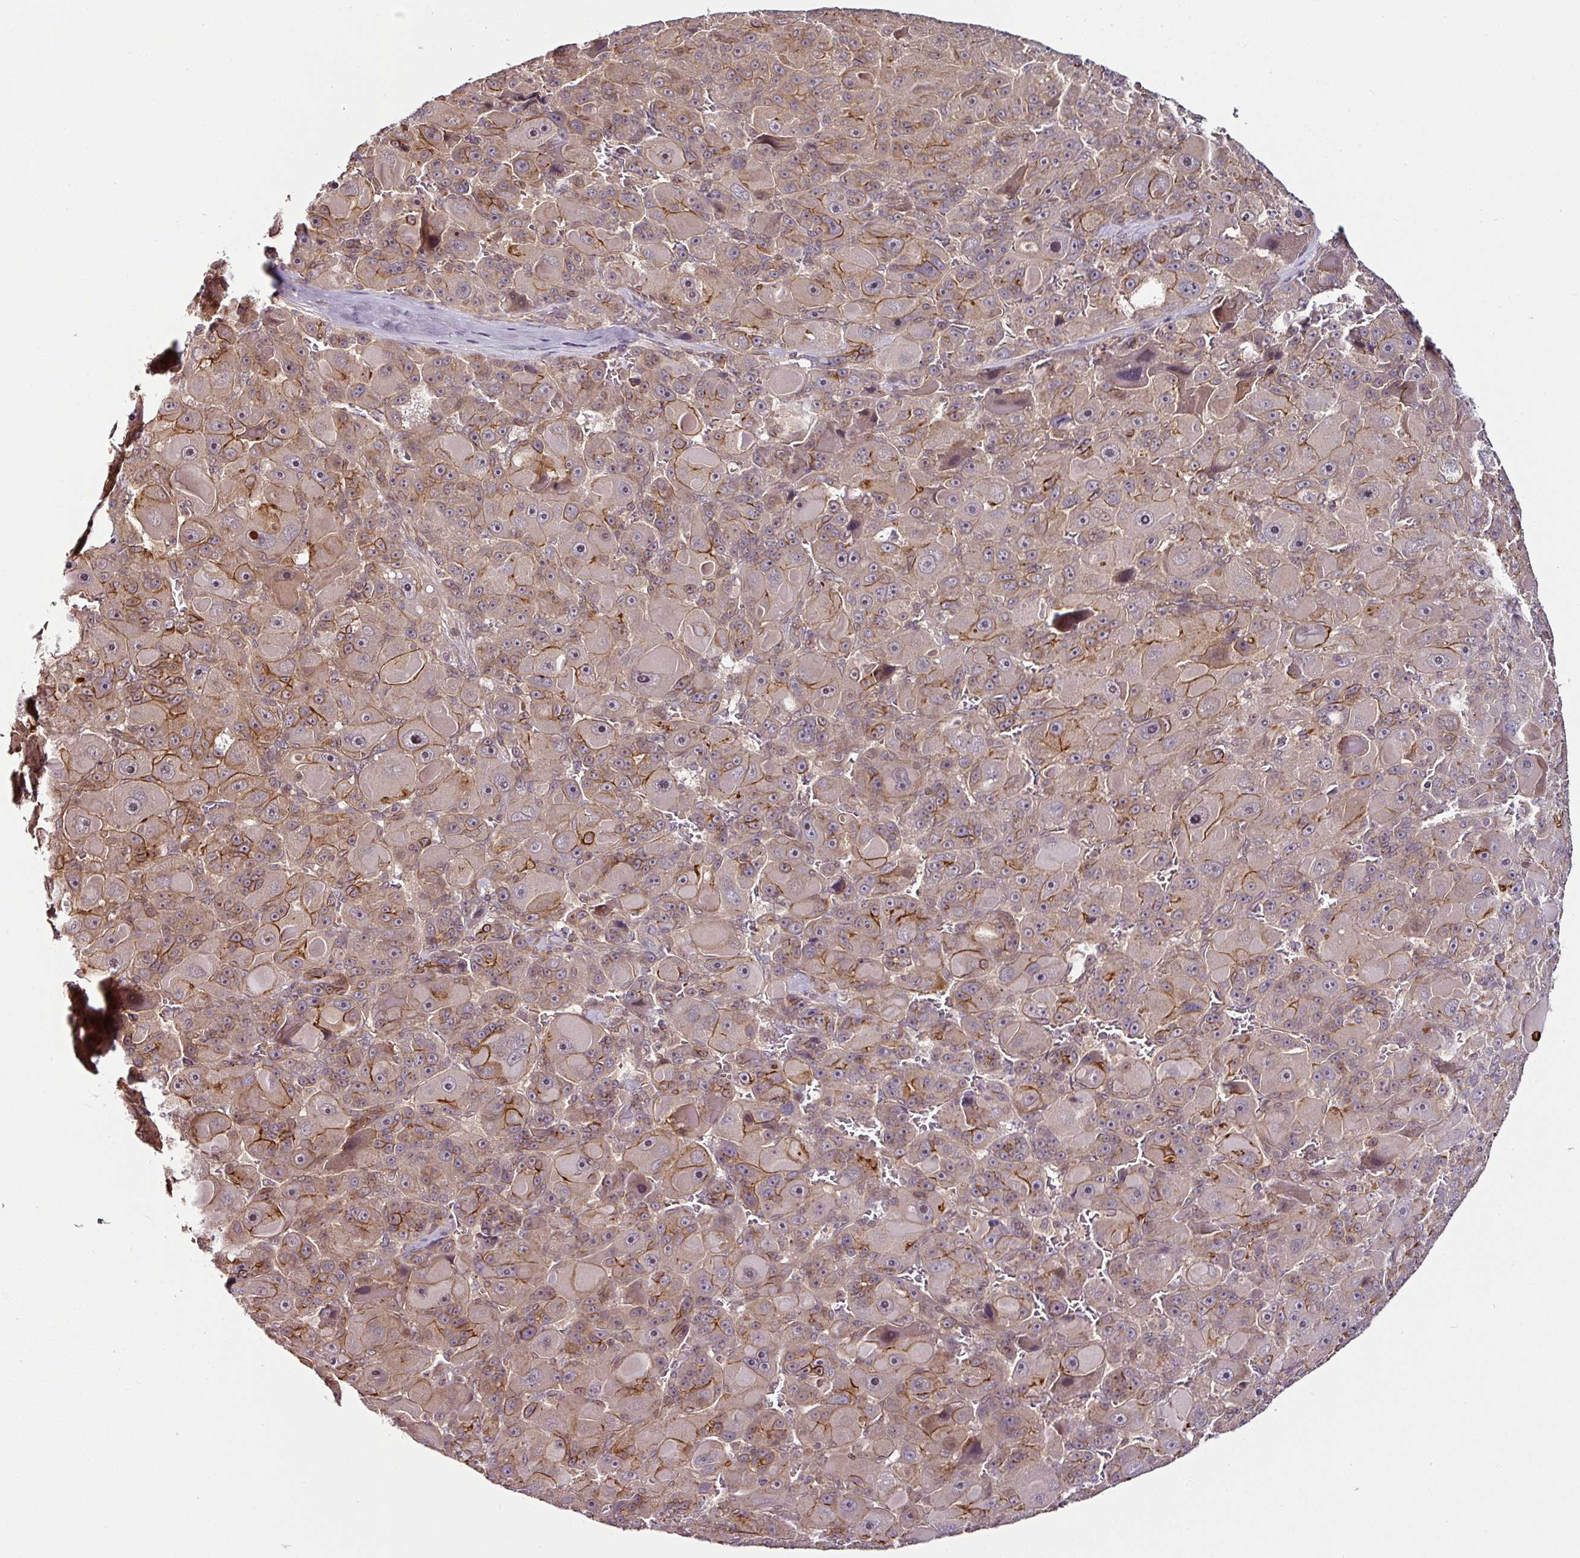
{"staining": {"intensity": "moderate", "quantity": "25%-75%", "location": "cytoplasmic/membranous"}, "tissue": "liver cancer", "cell_type": "Tumor cells", "image_type": "cancer", "snomed": [{"axis": "morphology", "description": "Carcinoma, Hepatocellular, NOS"}, {"axis": "topography", "description": "Liver"}], "caption": "Liver cancer tissue displays moderate cytoplasmic/membranous expression in about 25%-75% of tumor cells, visualized by immunohistochemistry.", "gene": "DCAF13", "patient": {"sex": "male", "age": 76}}